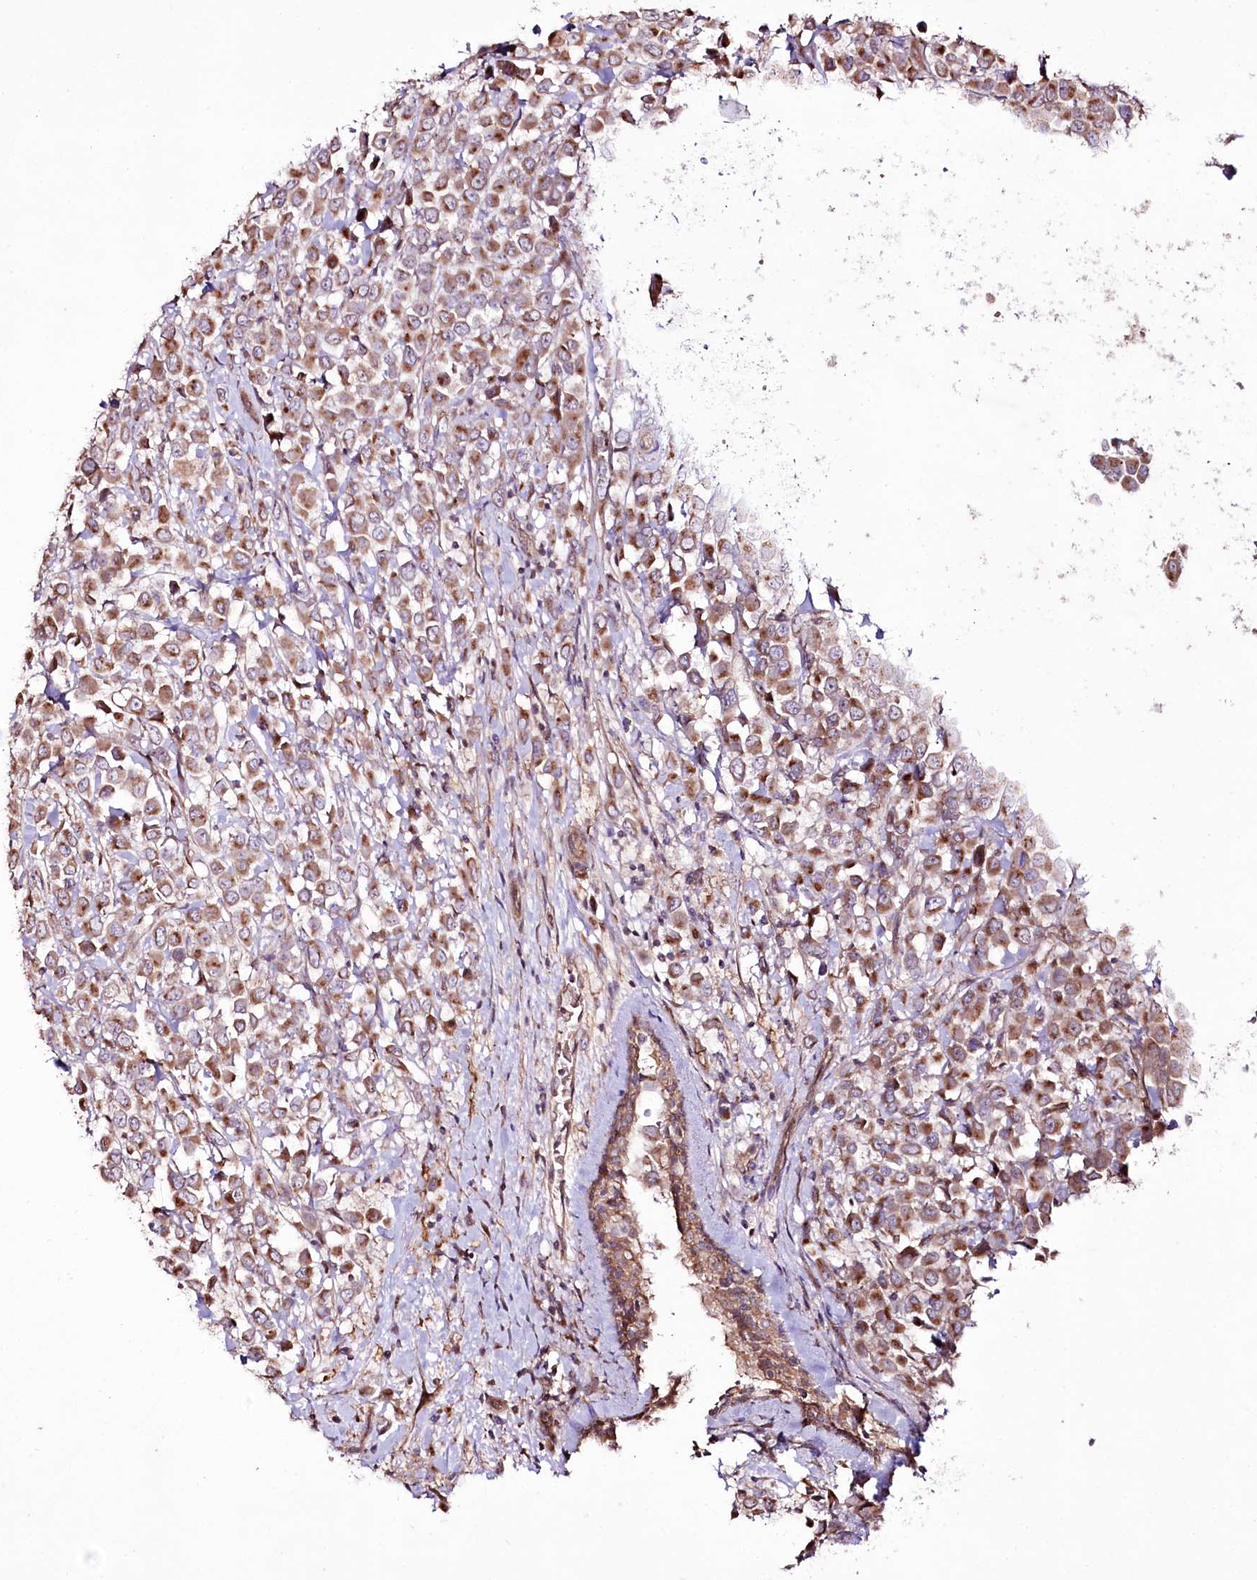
{"staining": {"intensity": "moderate", "quantity": ">75%", "location": "cytoplasmic/membranous"}, "tissue": "breast cancer", "cell_type": "Tumor cells", "image_type": "cancer", "snomed": [{"axis": "morphology", "description": "Duct carcinoma"}, {"axis": "topography", "description": "Breast"}], "caption": "Human breast cancer (intraductal carcinoma) stained with a protein marker demonstrates moderate staining in tumor cells.", "gene": "REXO2", "patient": {"sex": "female", "age": 61}}